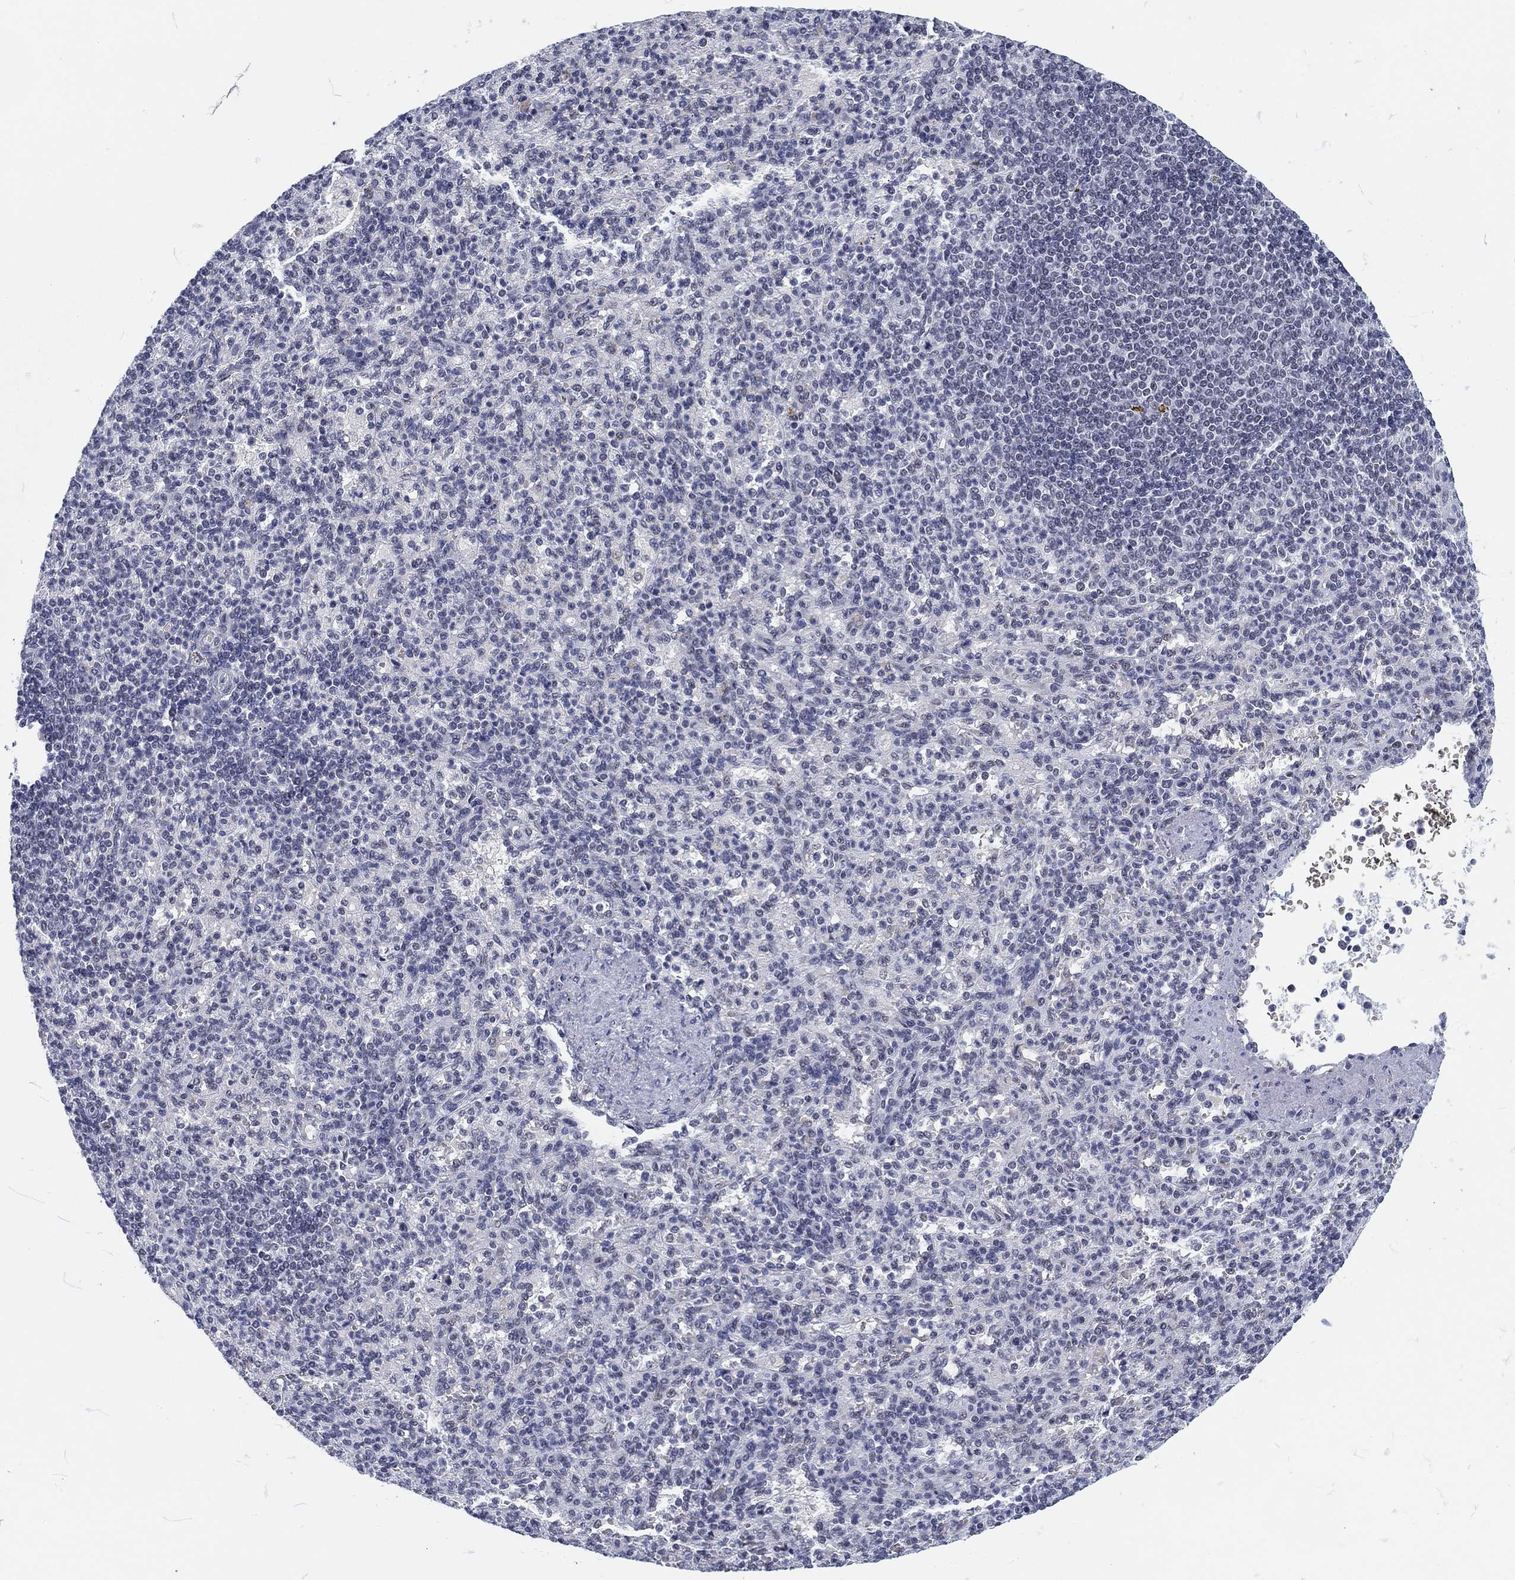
{"staining": {"intensity": "negative", "quantity": "none", "location": "none"}, "tissue": "spleen", "cell_type": "Cells in red pulp", "image_type": "normal", "snomed": [{"axis": "morphology", "description": "Normal tissue, NOS"}, {"axis": "topography", "description": "Spleen"}], "caption": "Immunohistochemistry (IHC) histopathology image of unremarkable human spleen stained for a protein (brown), which displays no expression in cells in red pulp.", "gene": "MAPK8IP1", "patient": {"sex": "female", "age": 74}}